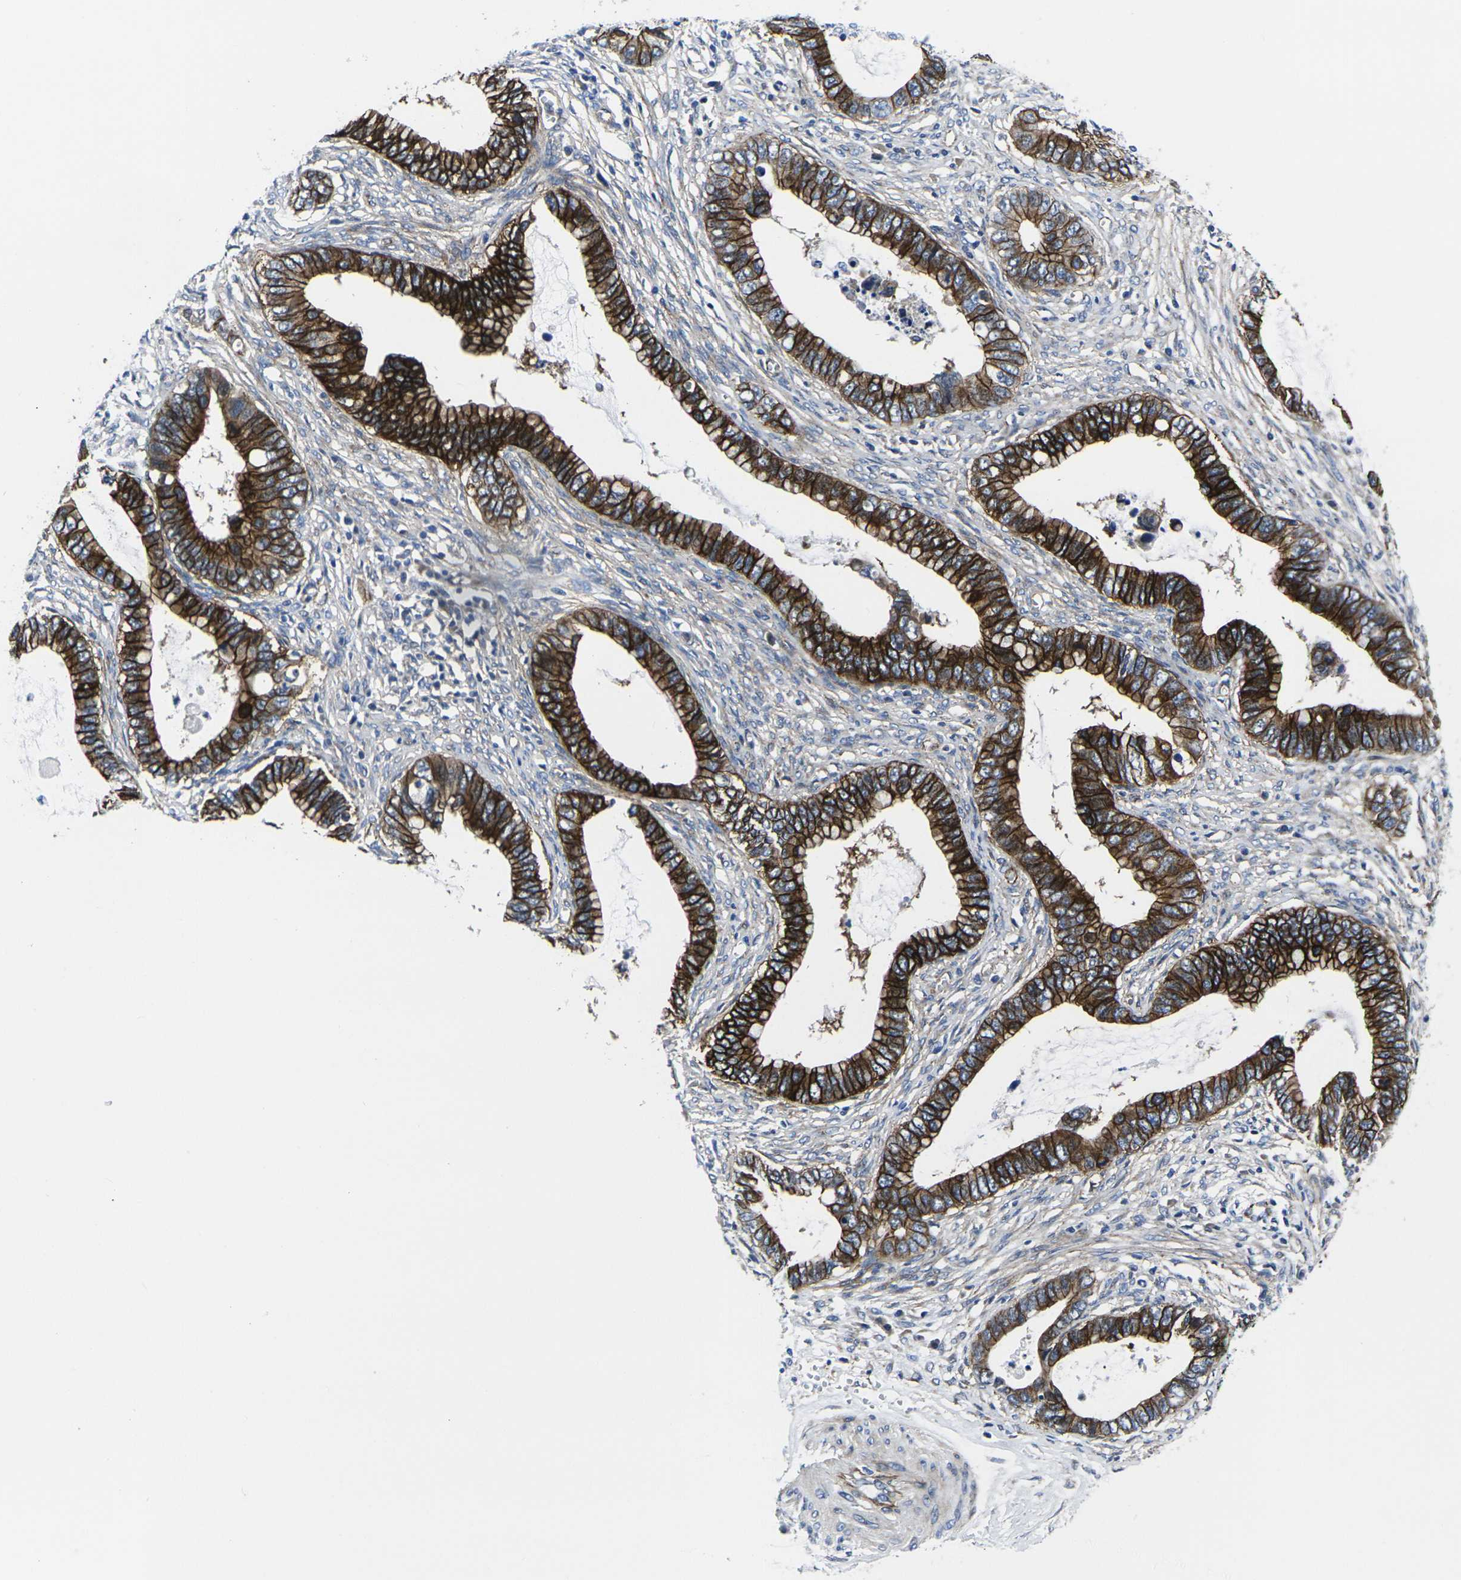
{"staining": {"intensity": "strong", "quantity": ">75%", "location": "cytoplasmic/membranous"}, "tissue": "cervical cancer", "cell_type": "Tumor cells", "image_type": "cancer", "snomed": [{"axis": "morphology", "description": "Adenocarcinoma, NOS"}, {"axis": "topography", "description": "Cervix"}], "caption": "Cervical cancer (adenocarcinoma) tissue exhibits strong cytoplasmic/membranous staining in approximately >75% of tumor cells, visualized by immunohistochemistry. (Stains: DAB in brown, nuclei in blue, Microscopy: brightfield microscopy at high magnification).", "gene": "NUMB", "patient": {"sex": "female", "age": 44}}